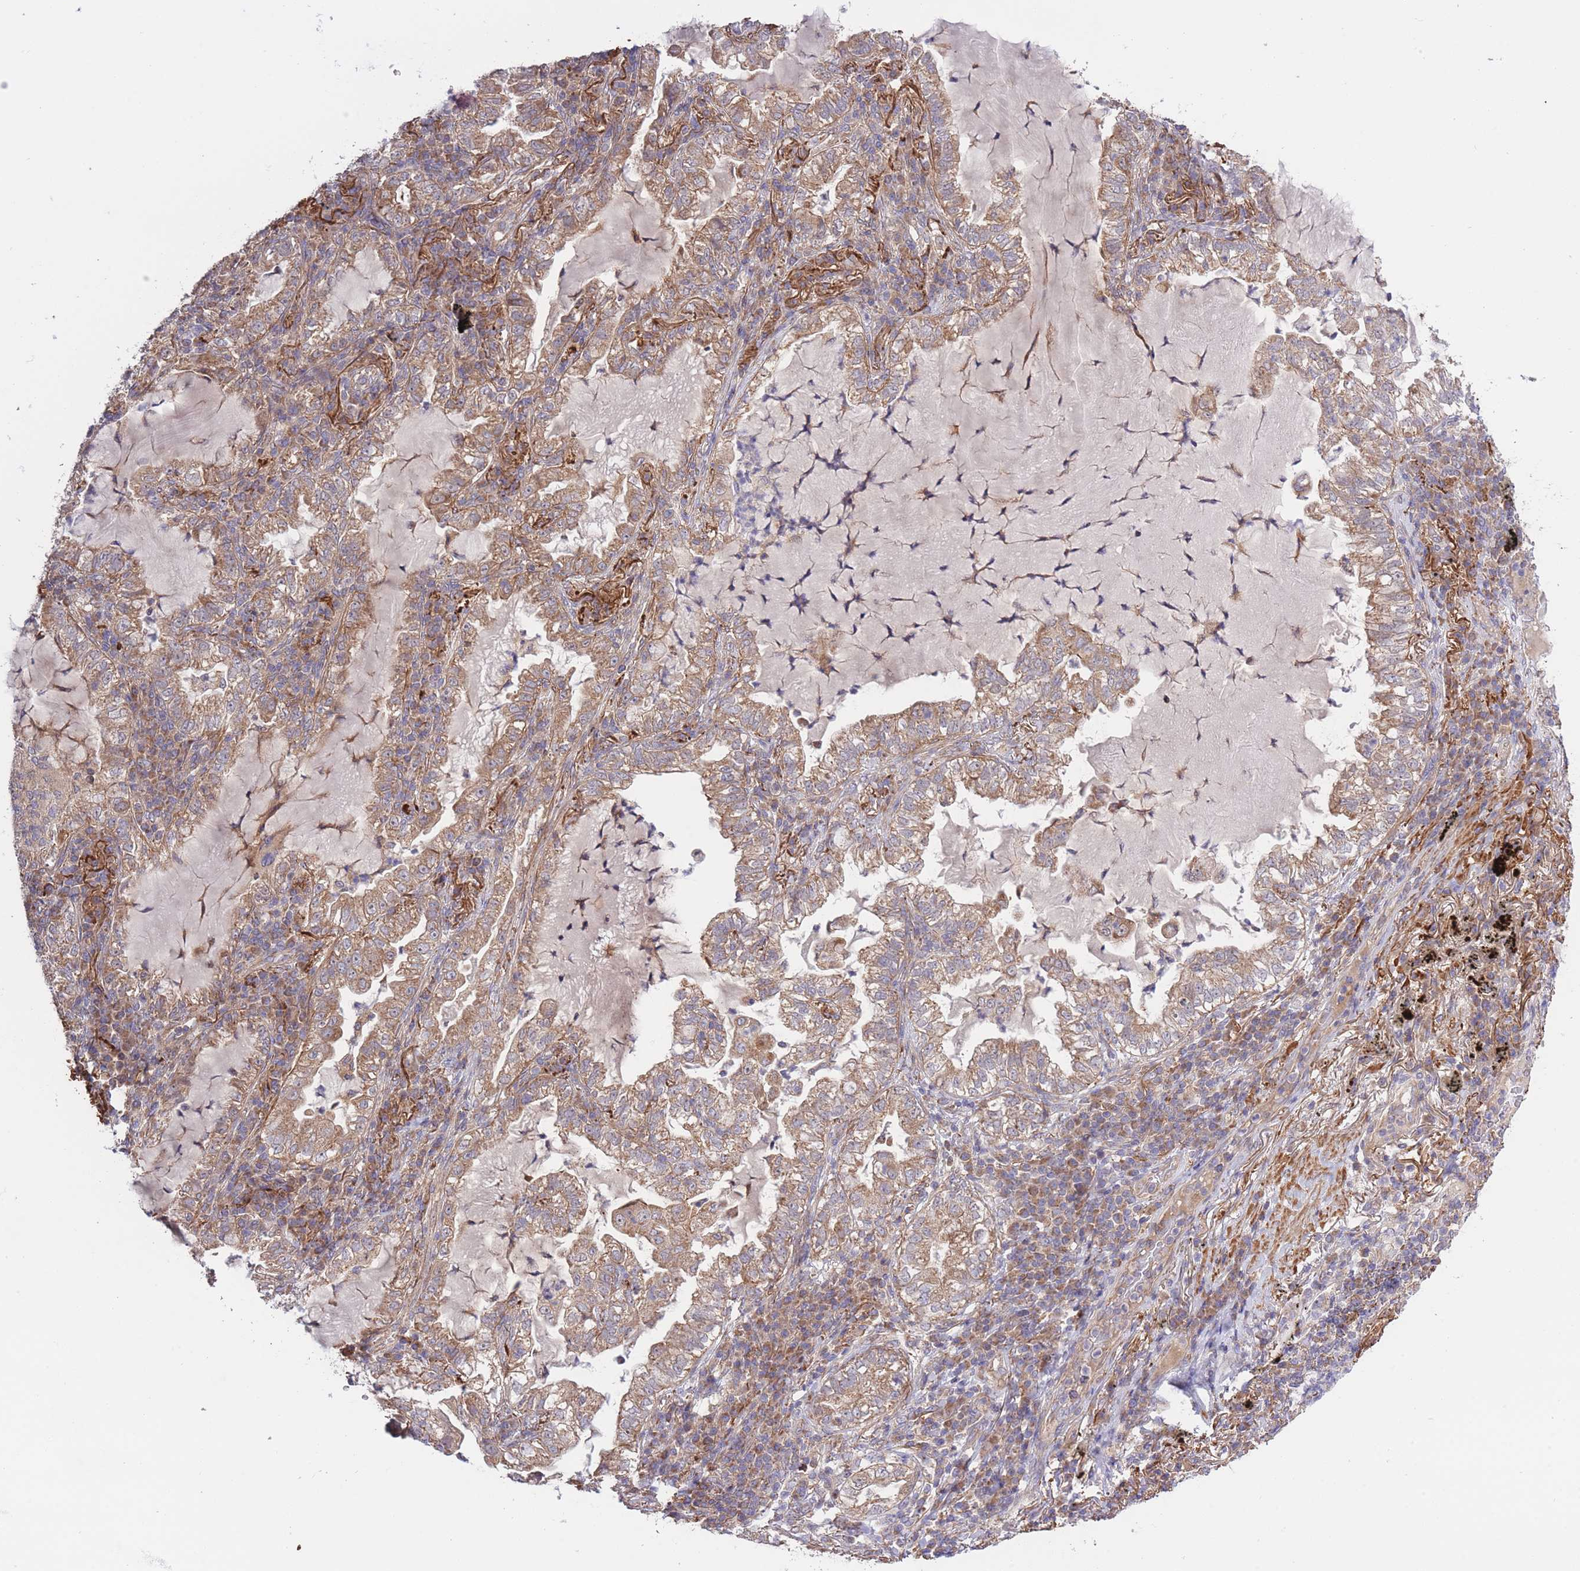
{"staining": {"intensity": "moderate", "quantity": ">75%", "location": "cytoplasmic/membranous"}, "tissue": "lung cancer", "cell_type": "Tumor cells", "image_type": "cancer", "snomed": [{"axis": "morphology", "description": "Adenocarcinoma, NOS"}, {"axis": "topography", "description": "Lung"}], "caption": "DAB (3,3'-diaminobenzidine) immunohistochemical staining of human adenocarcinoma (lung) displays moderate cytoplasmic/membranous protein positivity in about >75% of tumor cells.", "gene": "ATP13A2", "patient": {"sex": "female", "age": 73}}